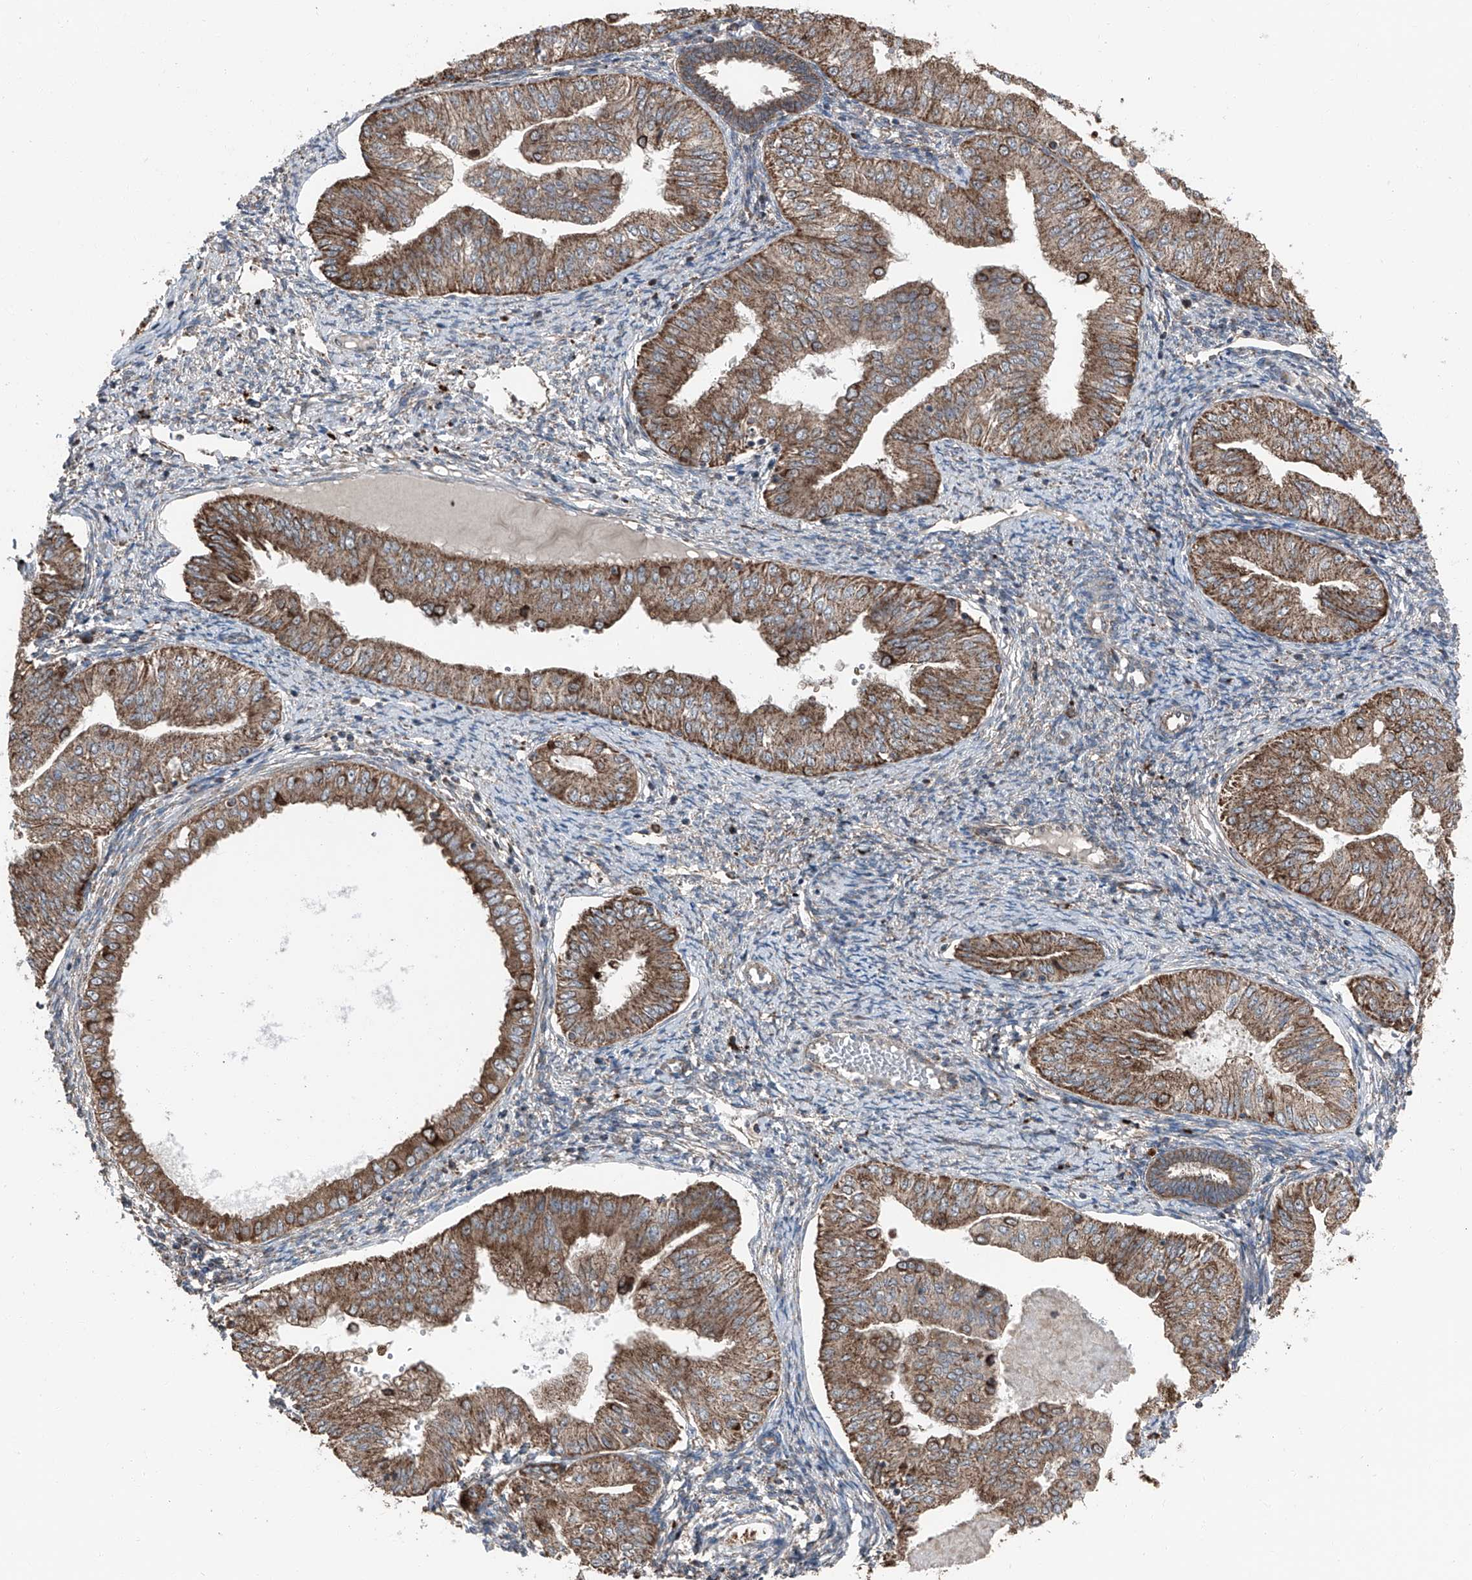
{"staining": {"intensity": "moderate", "quantity": ">75%", "location": "cytoplasmic/membranous"}, "tissue": "endometrial cancer", "cell_type": "Tumor cells", "image_type": "cancer", "snomed": [{"axis": "morphology", "description": "Normal tissue, NOS"}, {"axis": "morphology", "description": "Adenocarcinoma, NOS"}, {"axis": "topography", "description": "Endometrium"}], "caption": "Immunohistochemistry of endometrial cancer (adenocarcinoma) displays medium levels of moderate cytoplasmic/membranous positivity in about >75% of tumor cells.", "gene": "LIMK1", "patient": {"sex": "female", "age": 53}}